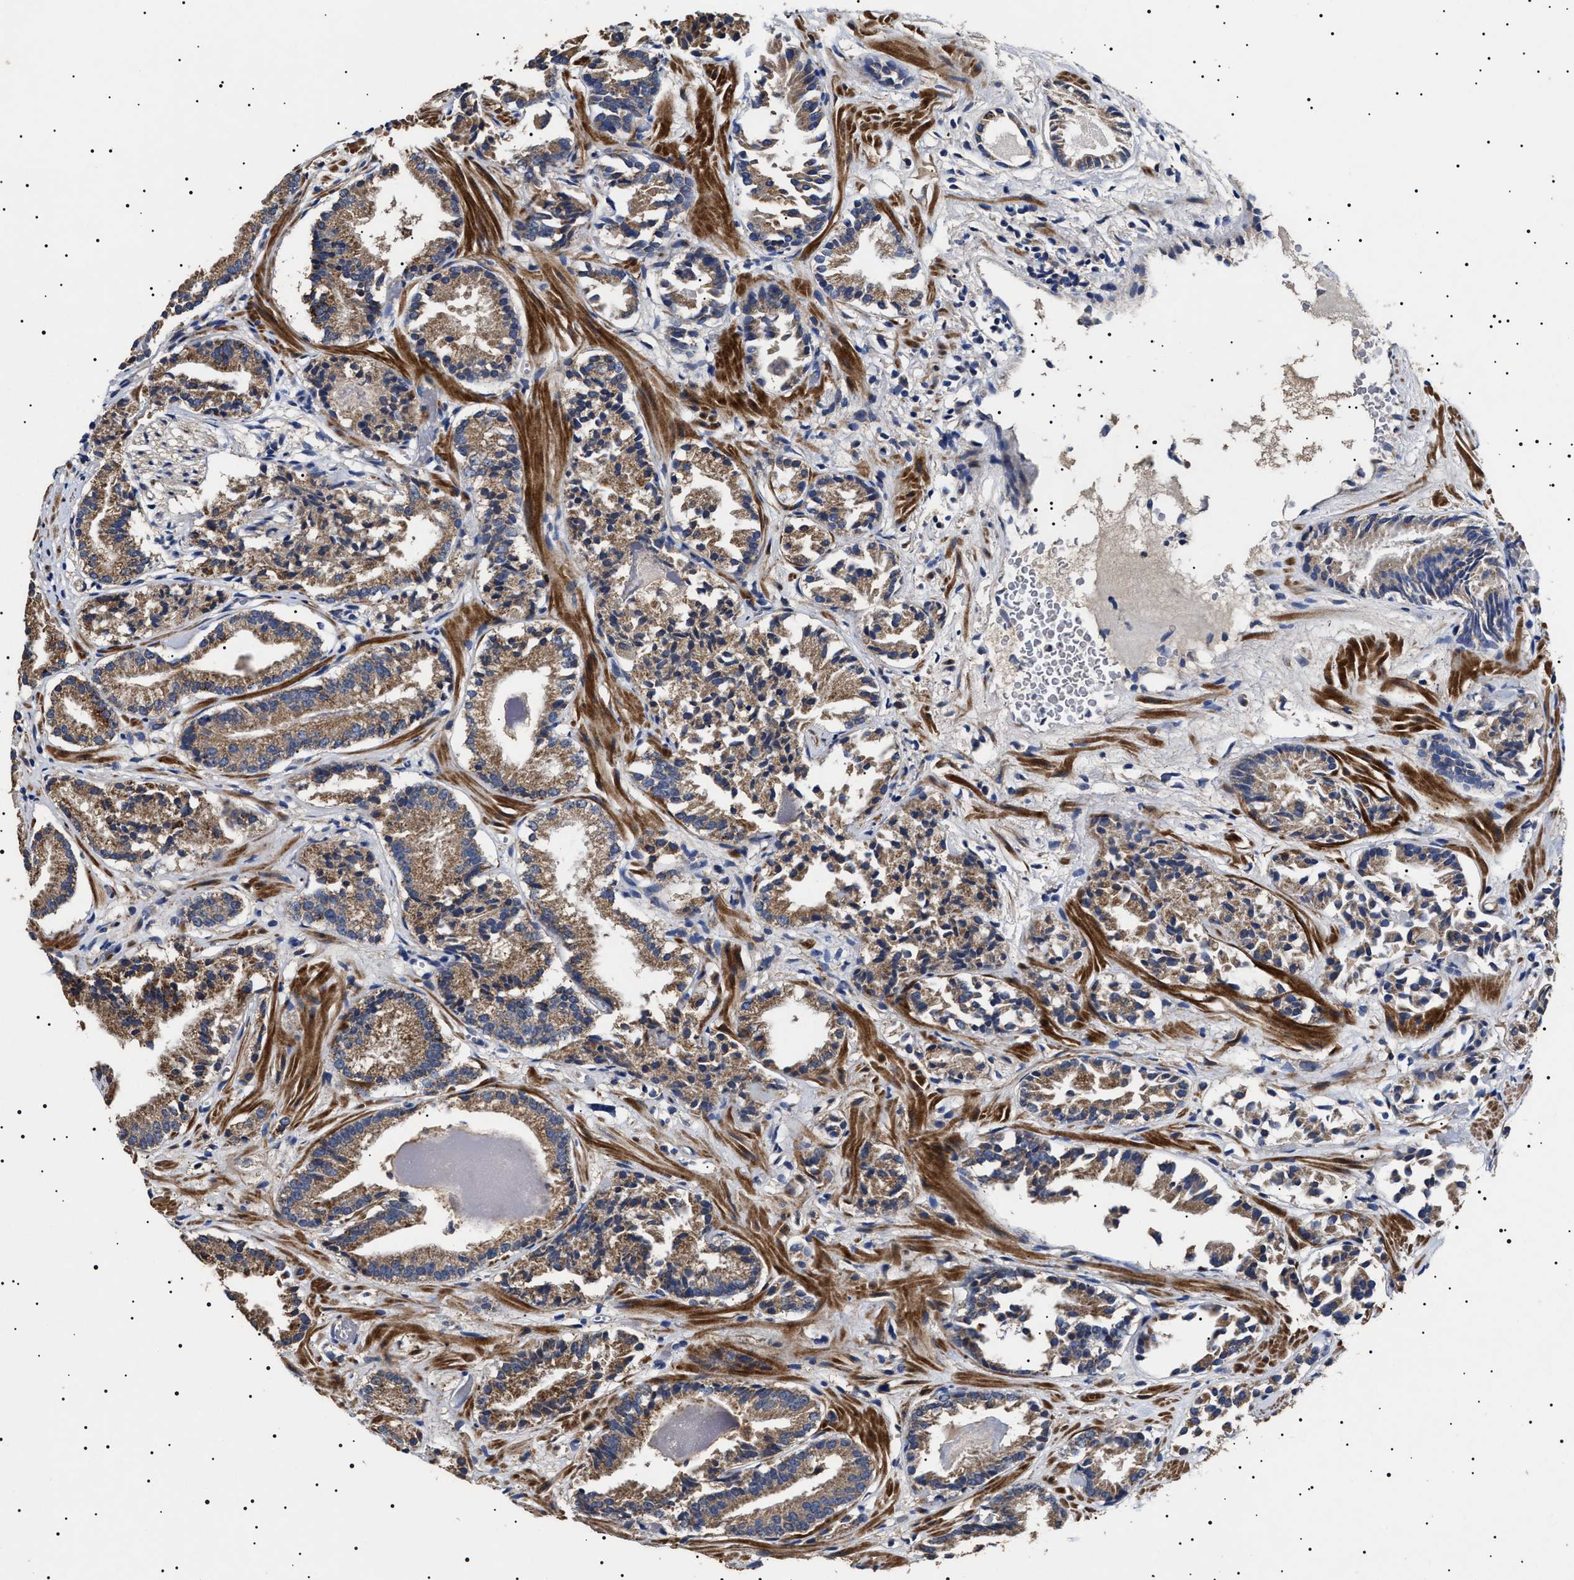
{"staining": {"intensity": "moderate", "quantity": ">75%", "location": "cytoplasmic/membranous"}, "tissue": "prostate cancer", "cell_type": "Tumor cells", "image_type": "cancer", "snomed": [{"axis": "morphology", "description": "Adenocarcinoma, Low grade"}, {"axis": "topography", "description": "Prostate"}], "caption": "Immunohistochemistry (IHC) micrograph of neoplastic tissue: human prostate cancer stained using immunohistochemistry (IHC) displays medium levels of moderate protein expression localized specifically in the cytoplasmic/membranous of tumor cells, appearing as a cytoplasmic/membranous brown color.", "gene": "RAB34", "patient": {"sex": "male", "age": 51}}